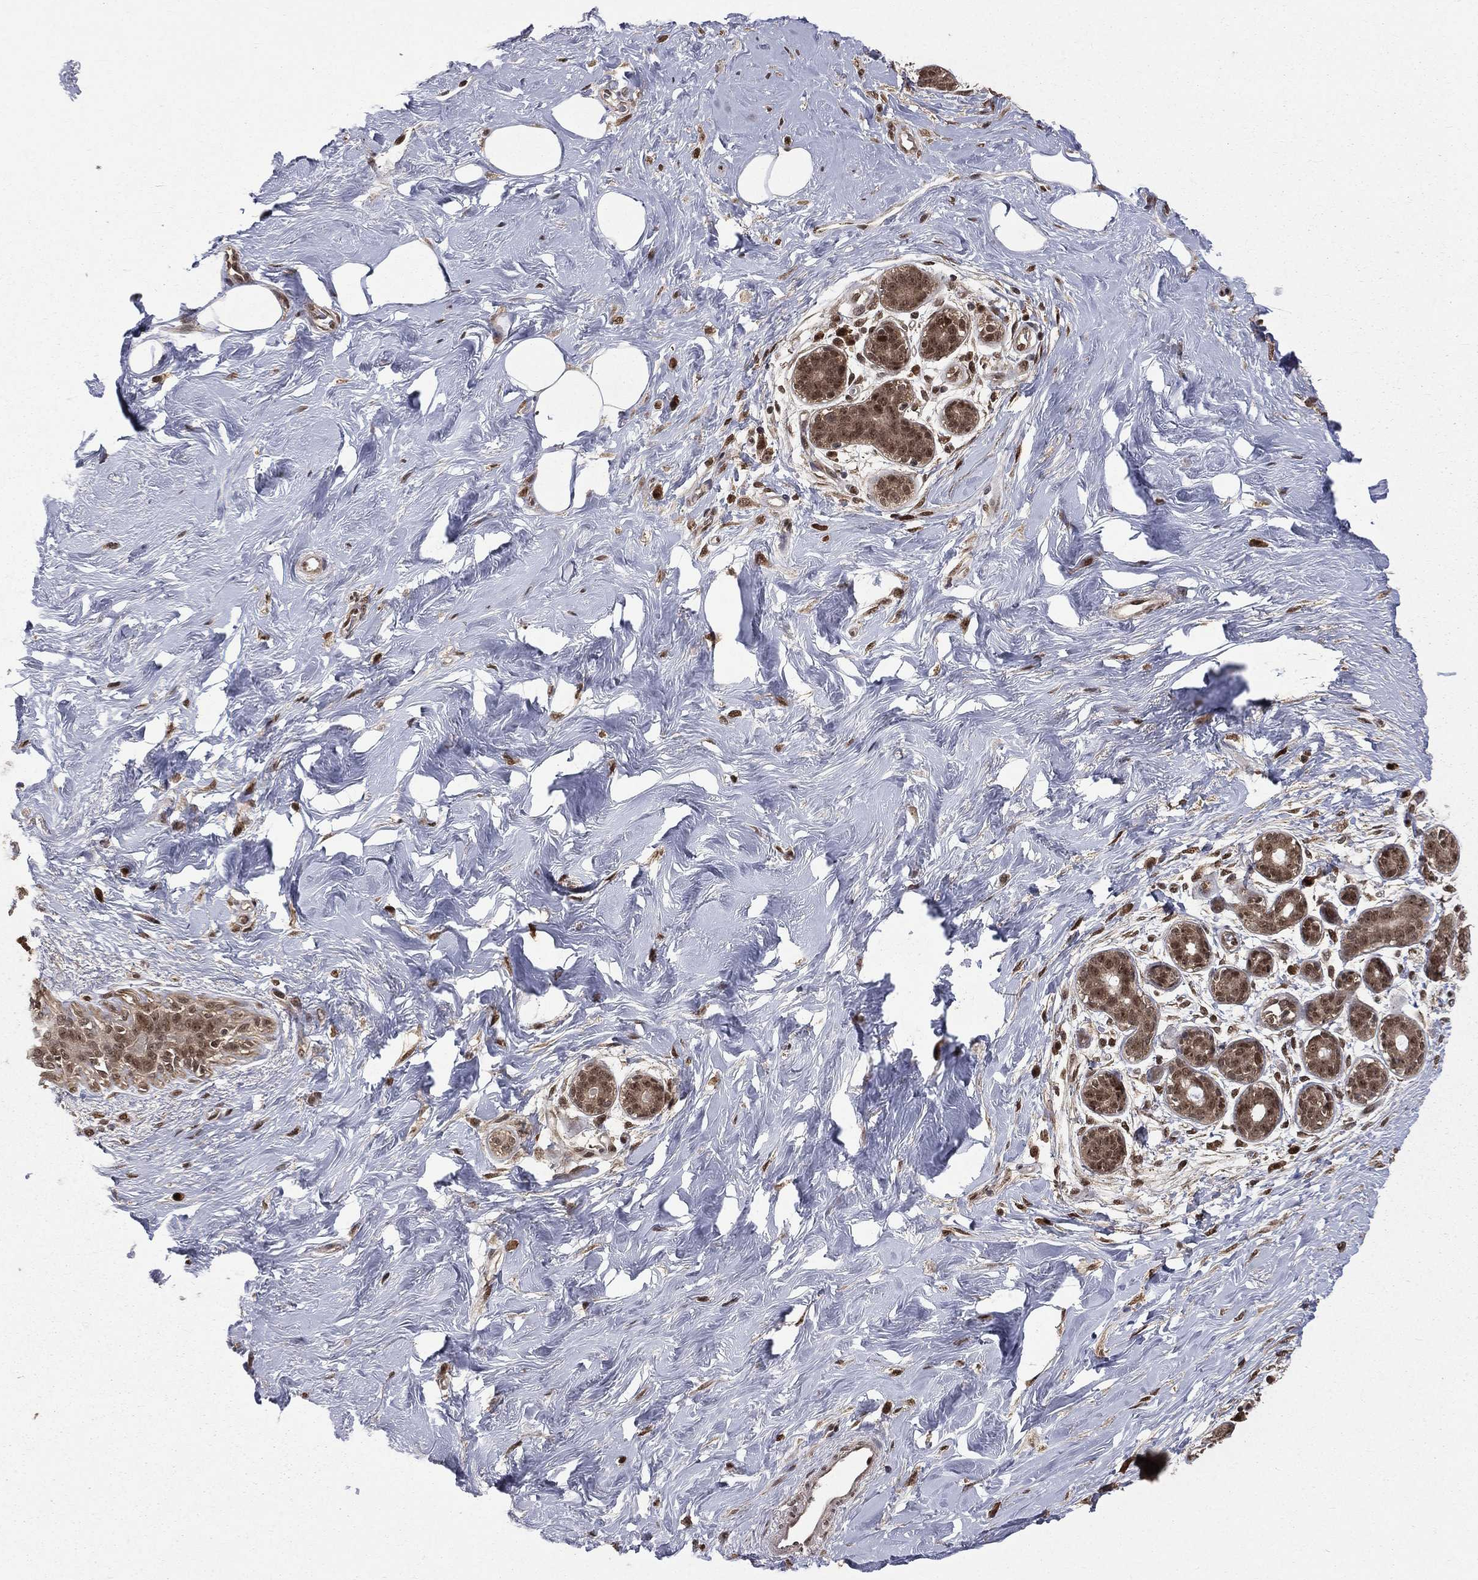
{"staining": {"intensity": "negative", "quantity": "none", "location": "none"}, "tissue": "breast", "cell_type": "Adipocytes", "image_type": "normal", "snomed": [{"axis": "morphology", "description": "Normal tissue, NOS"}, {"axis": "topography", "description": "Breast"}], "caption": "High power microscopy image of an immunohistochemistry histopathology image of normal breast, revealing no significant positivity in adipocytes.", "gene": "JMJD6", "patient": {"sex": "female", "age": 43}}